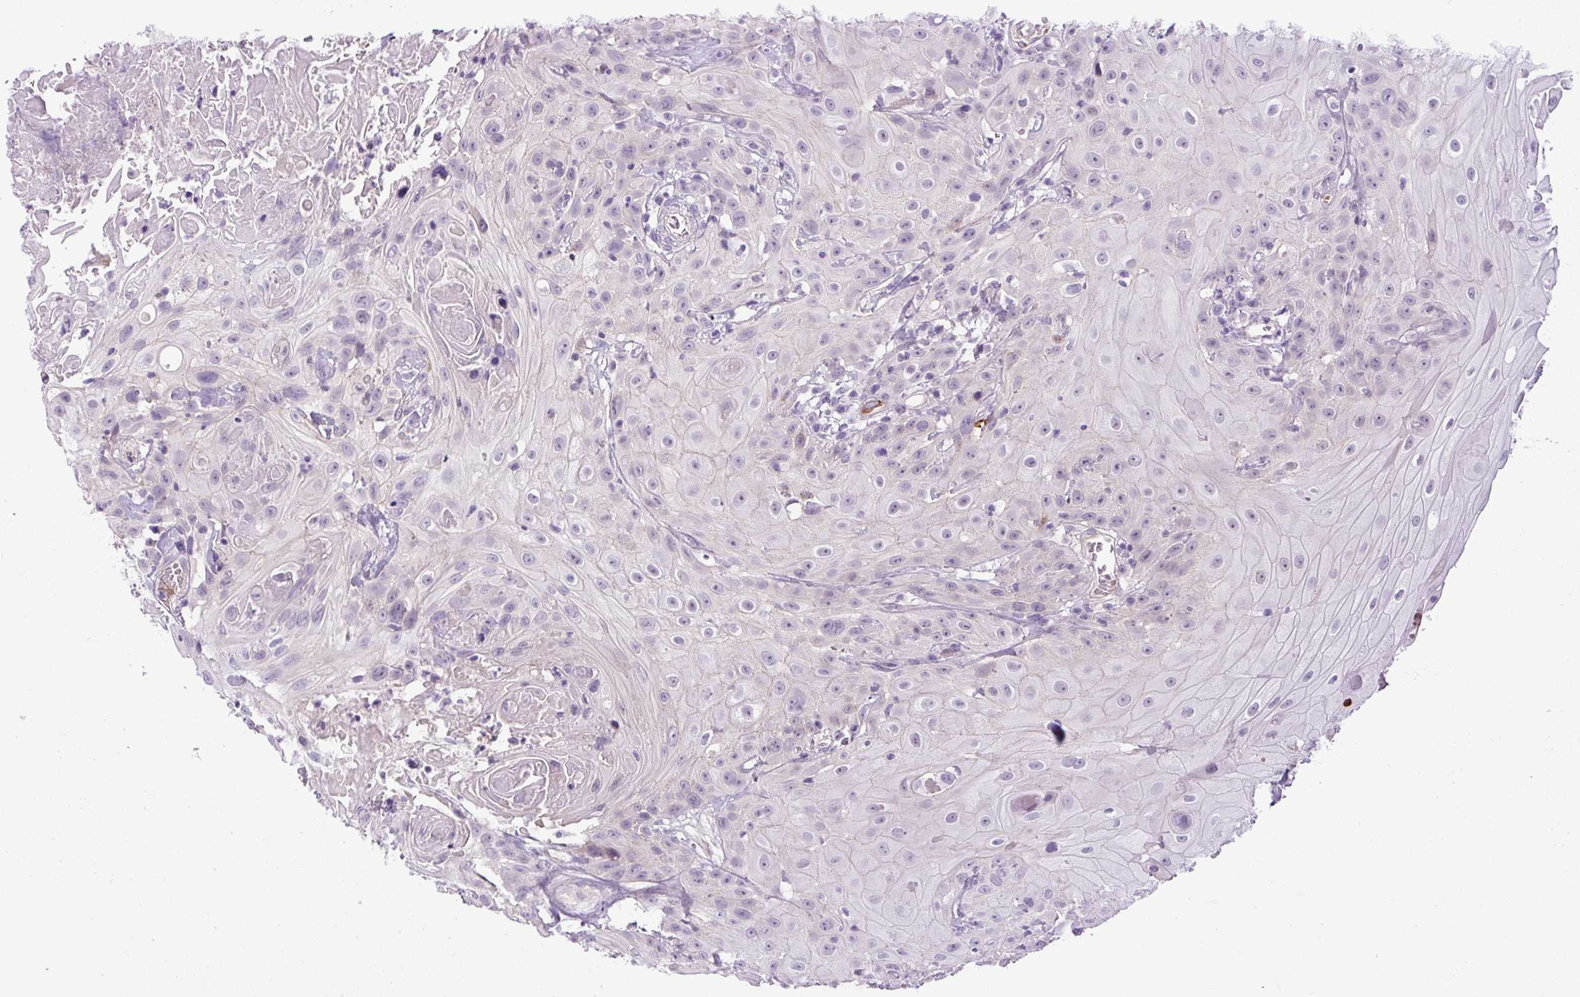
{"staining": {"intensity": "negative", "quantity": "none", "location": "none"}, "tissue": "head and neck cancer", "cell_type": "Tumor cells", "image_type": "cancer", "snomed": [{"axis": "morphology", "description": "Squamous cell carcinoma, NOS"}, {"axis": "topography", "description": "Skin"}, {"axis": "topography", "description": "Head-Neck"}], "caption": "Head and neck cancer (squamous cell carcinoma) was stained to show a protein in brown. There is no significant positivity in tumor cells.", "gene": "LEFTY2", "patient": {"sex": "male", "age": 80}}